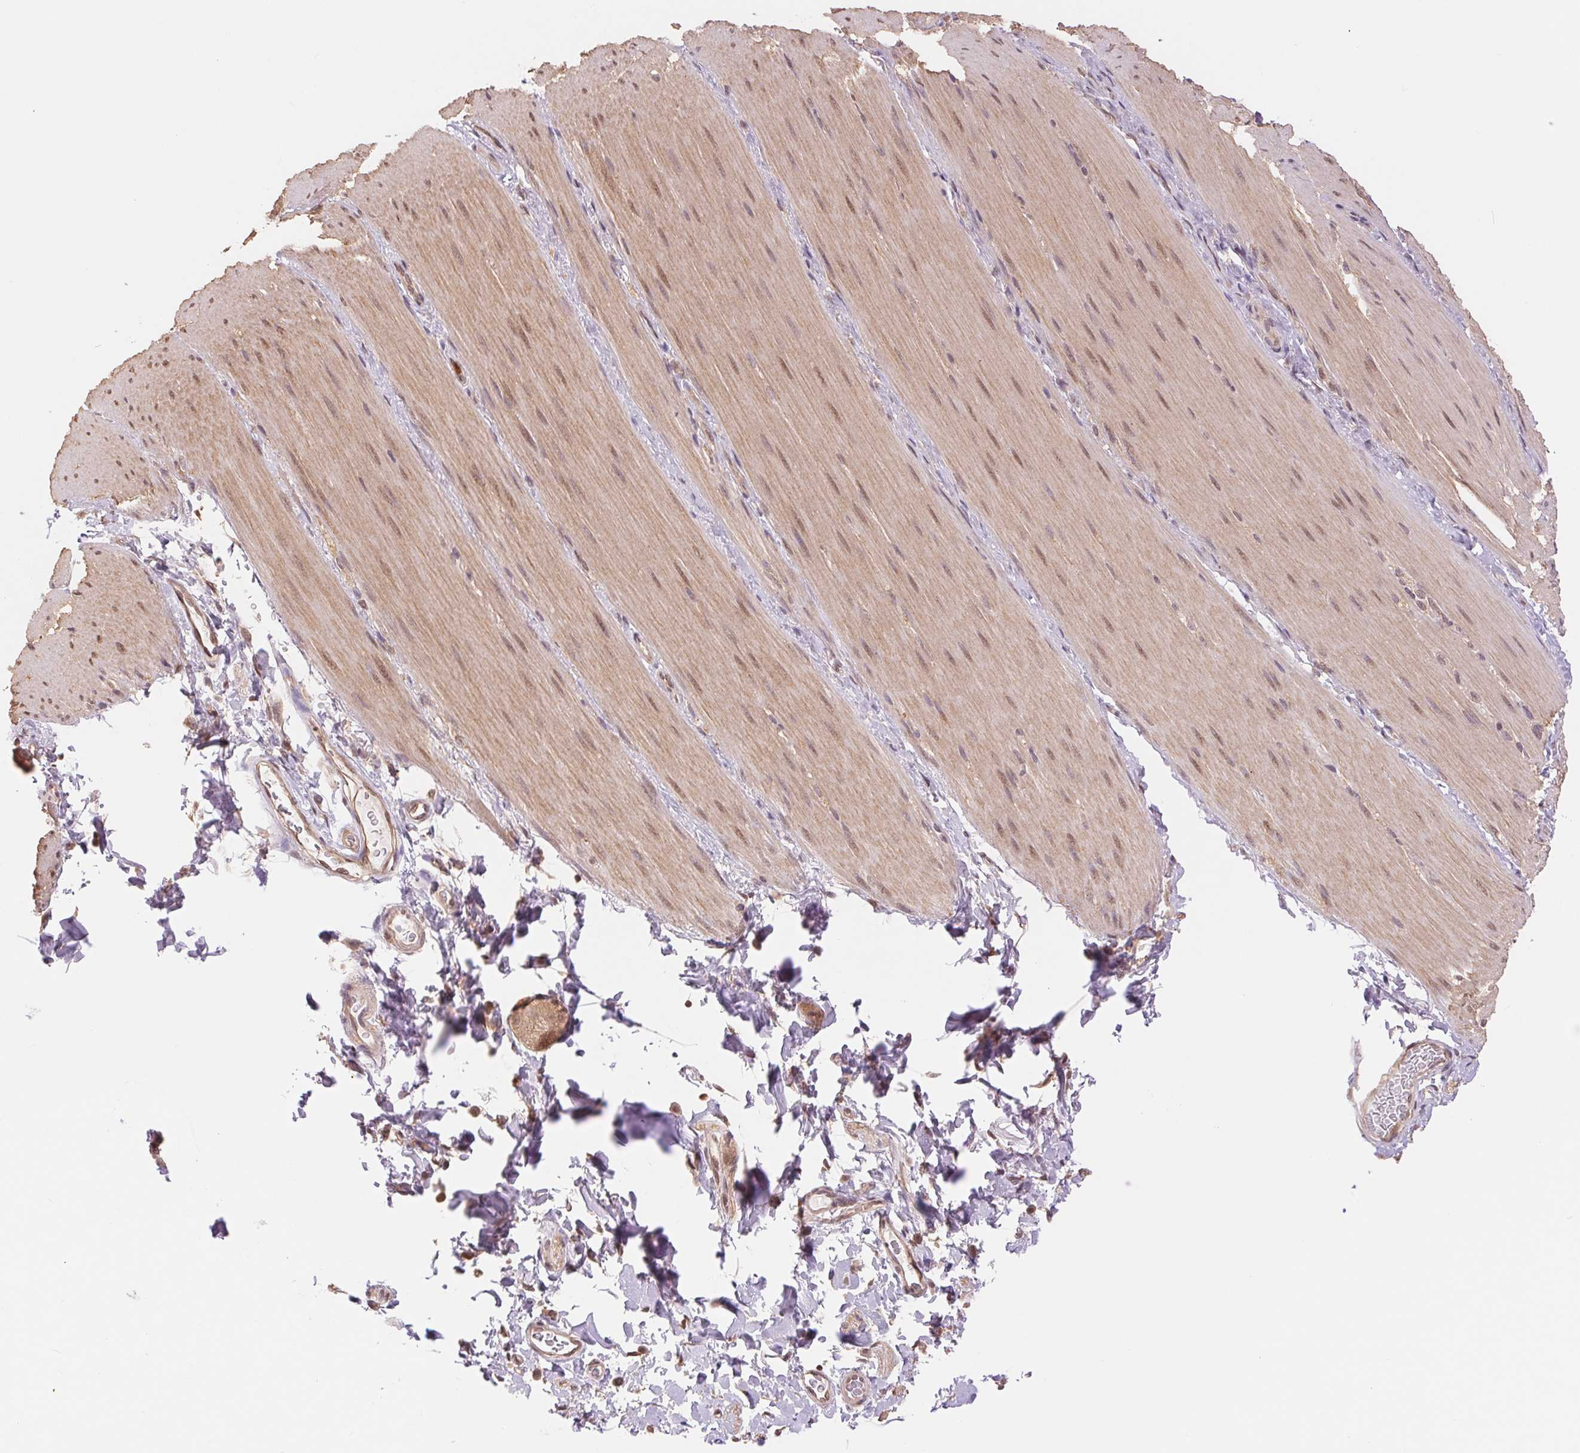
{"staining": {"intensity": "weak", "quantity": "25%-75%", "location": "cytoplasmic/membranous,nuclear"}, "tissue": "smooth muscle", "cell_type": "Smooth muscle cells", "image_type": "normal", "snomed": [{"axis": "morphology", "description": "Normal tissue, NOS"}, {"axis": "topography", "description": "Smooth muscle"}, {"axis": "topography", "description": "Colon"}], "caption": "Immunohistochemical staining of benign smooth muscle displays weak cytoplasmic/membranous,nuclear protein staining in approximately 25%-75% of smooth muscle cells. (DAB IHC with brightfield microscopy, high magnification).", "gene": "CDC123", "patient": {"sex": "male", "age": 73}}